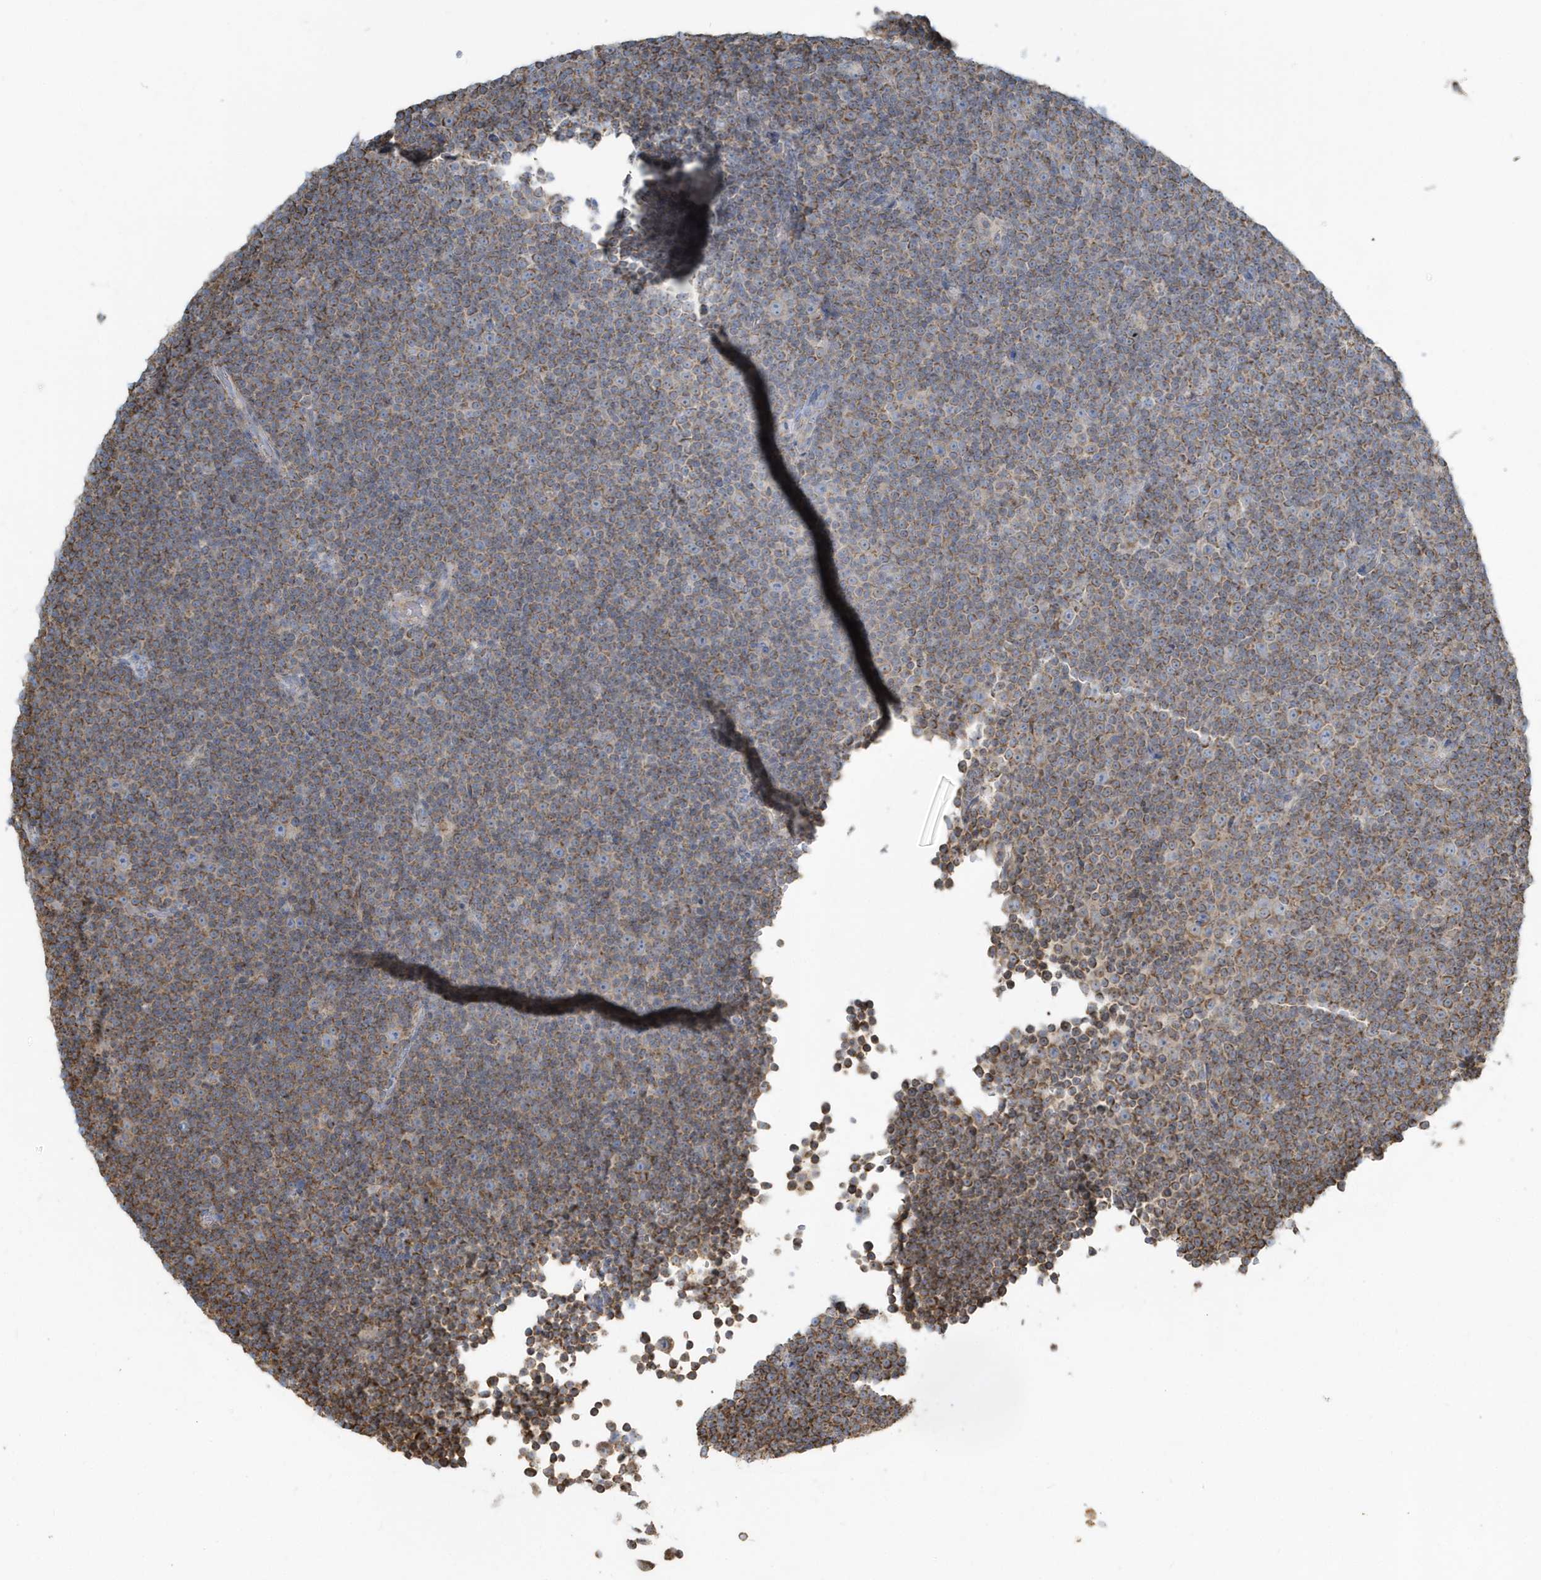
{"staining": {"intensity": "moderate", "quantity": ">75%", "location": "cytoplasmic/membranous"}, "tissue": "lymphoma", "cell_type": "Tumor cells", "image_type": "cancer", "snomed": [{"axis": "morphology", "description": "Malignant lymphoma, non-Hodgkin's type, Low grade"}, {"axis": "topography", "description": "Lymph node"}], "caption": "The histopathology image reveals immunohistochemical staining of lymphoma. There is moderate cytoplasmic/membranous expression is identified in approximately >75% of tumor cells. Nuclei are stained in blue.", "gene": "RAB11FIP3", "patient": {"sex": "female", "age": 67}}